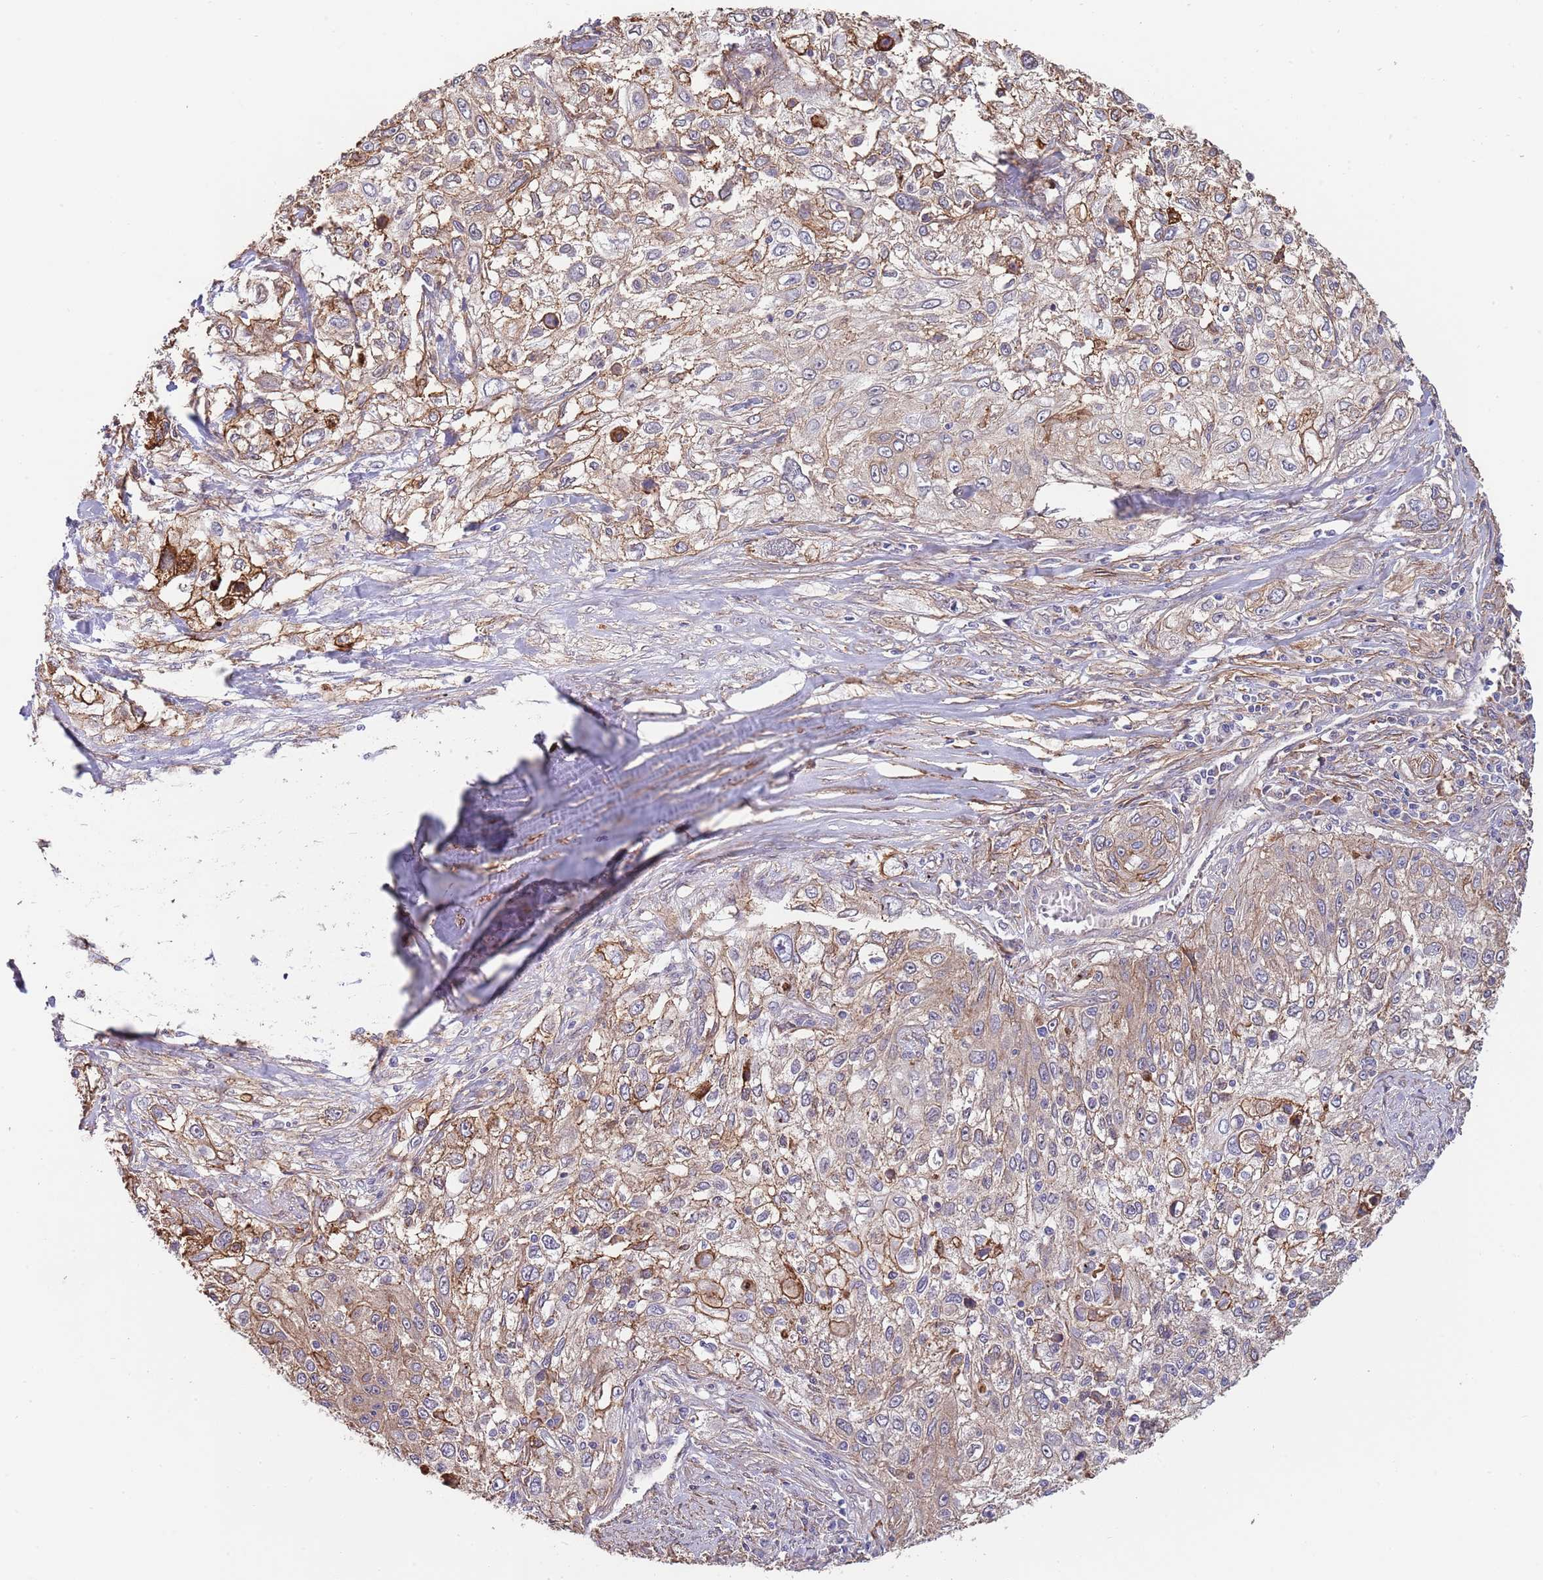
{"staining": {"intensity": "weak", "quantity": ">75%", "location": "cytoplasmic/membranous"}, "tissue": "lung cancer", "cell_type": "Tumor cells", "image_type": "cancer", "snomed": [{"axis": "morphology", "description": "Squamous cell carcinoma, NOS"}, {"axis": "topography", "description": "Lung"}], "caption": "DAB immunohistochemical staining of human lung cancer shows weak cytoplasmic/membranous protein staining in about >75% of tumor cells.", "gene": "BPNT1", "patient": {"sex": "female", "age": 69}}